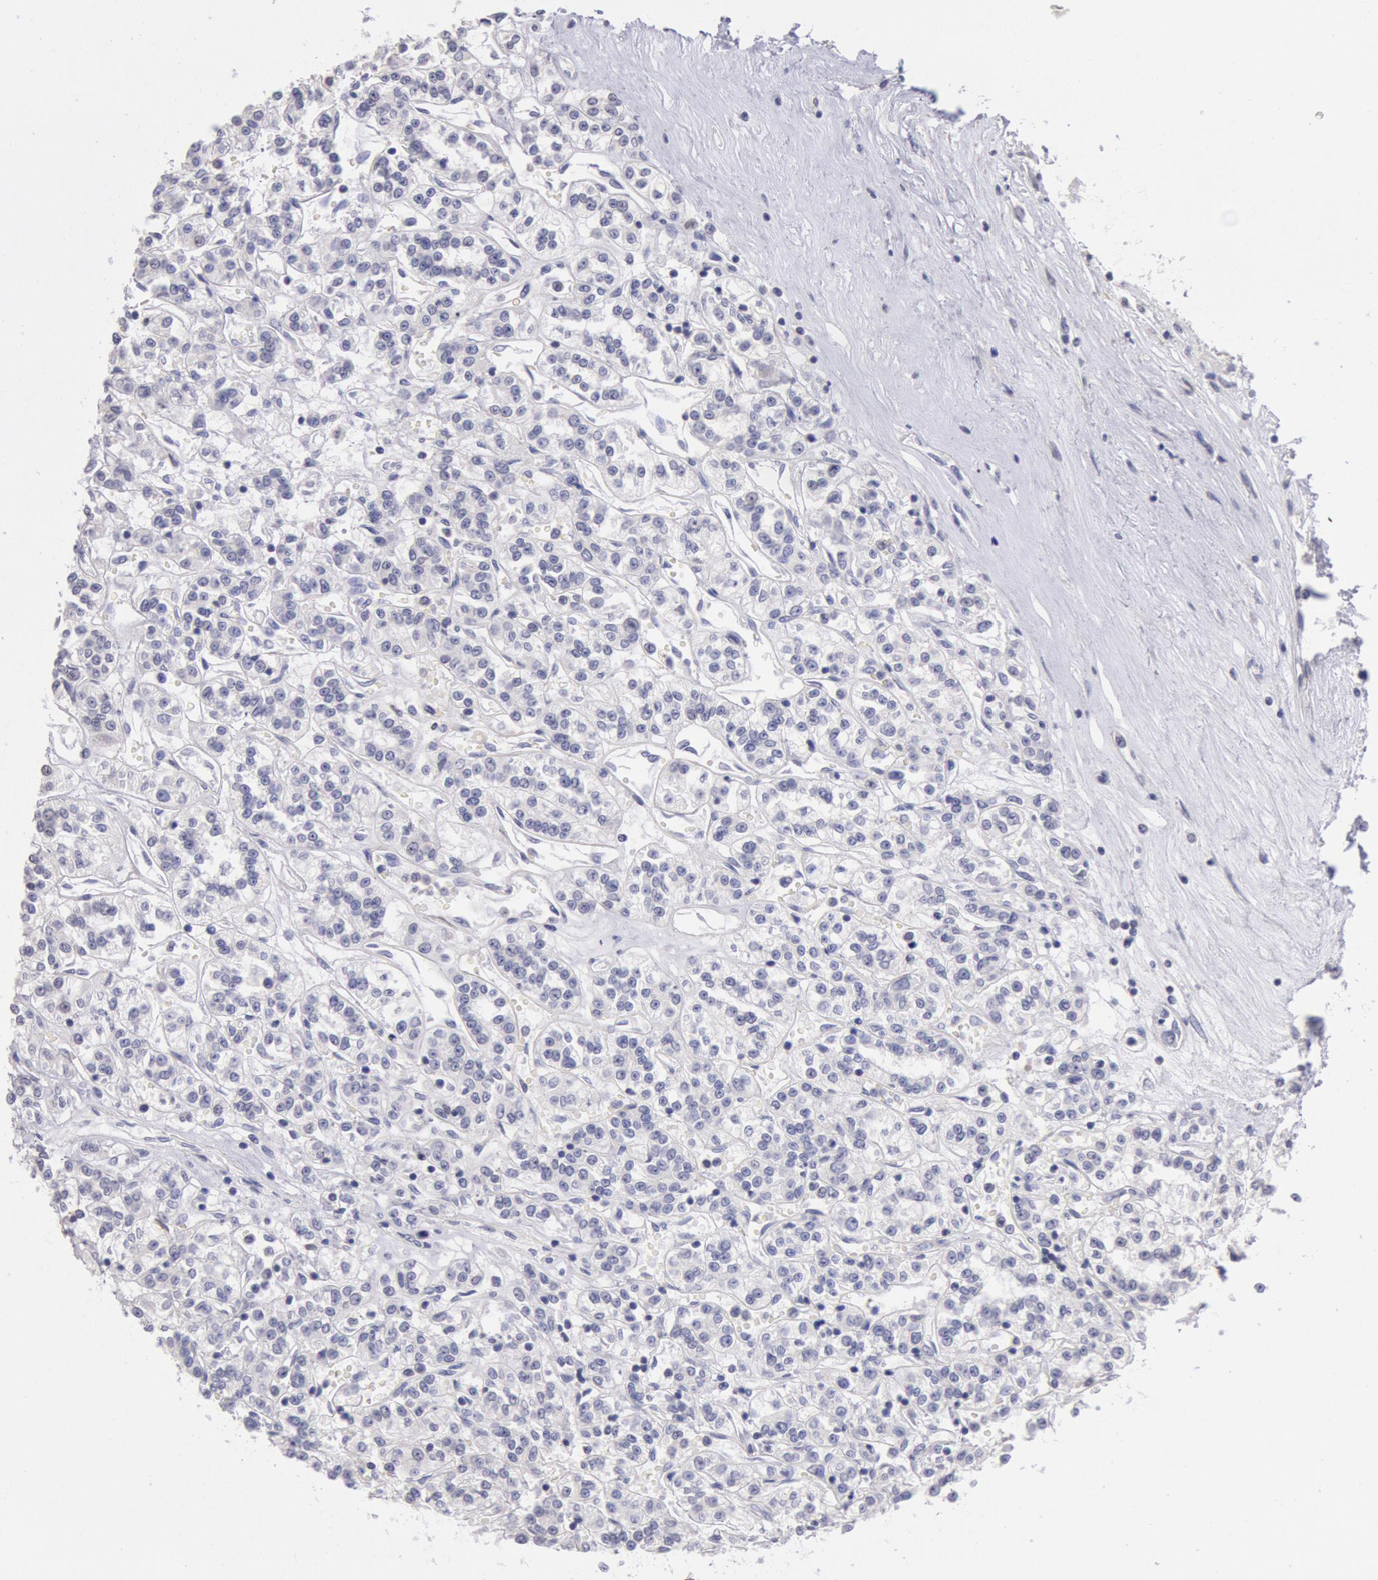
{"staining": {"intensity": "negative", "quantity": "none", "location": "none"}, "tissue": "renal cancer", "cell_type": "Tumor cells", "image_type": "cancer", "snomed": [{"axis": "morphology", "description": "Adenocarcinoma, NOS"}, {"axis": "topography", "description": "Kidney"}], "caption": "Image shows no significant protein positivity in tumor cells of adenocarcinoma (renal).", "gene": "MYH7", "patient": {"sex": "female", "age": 76}}